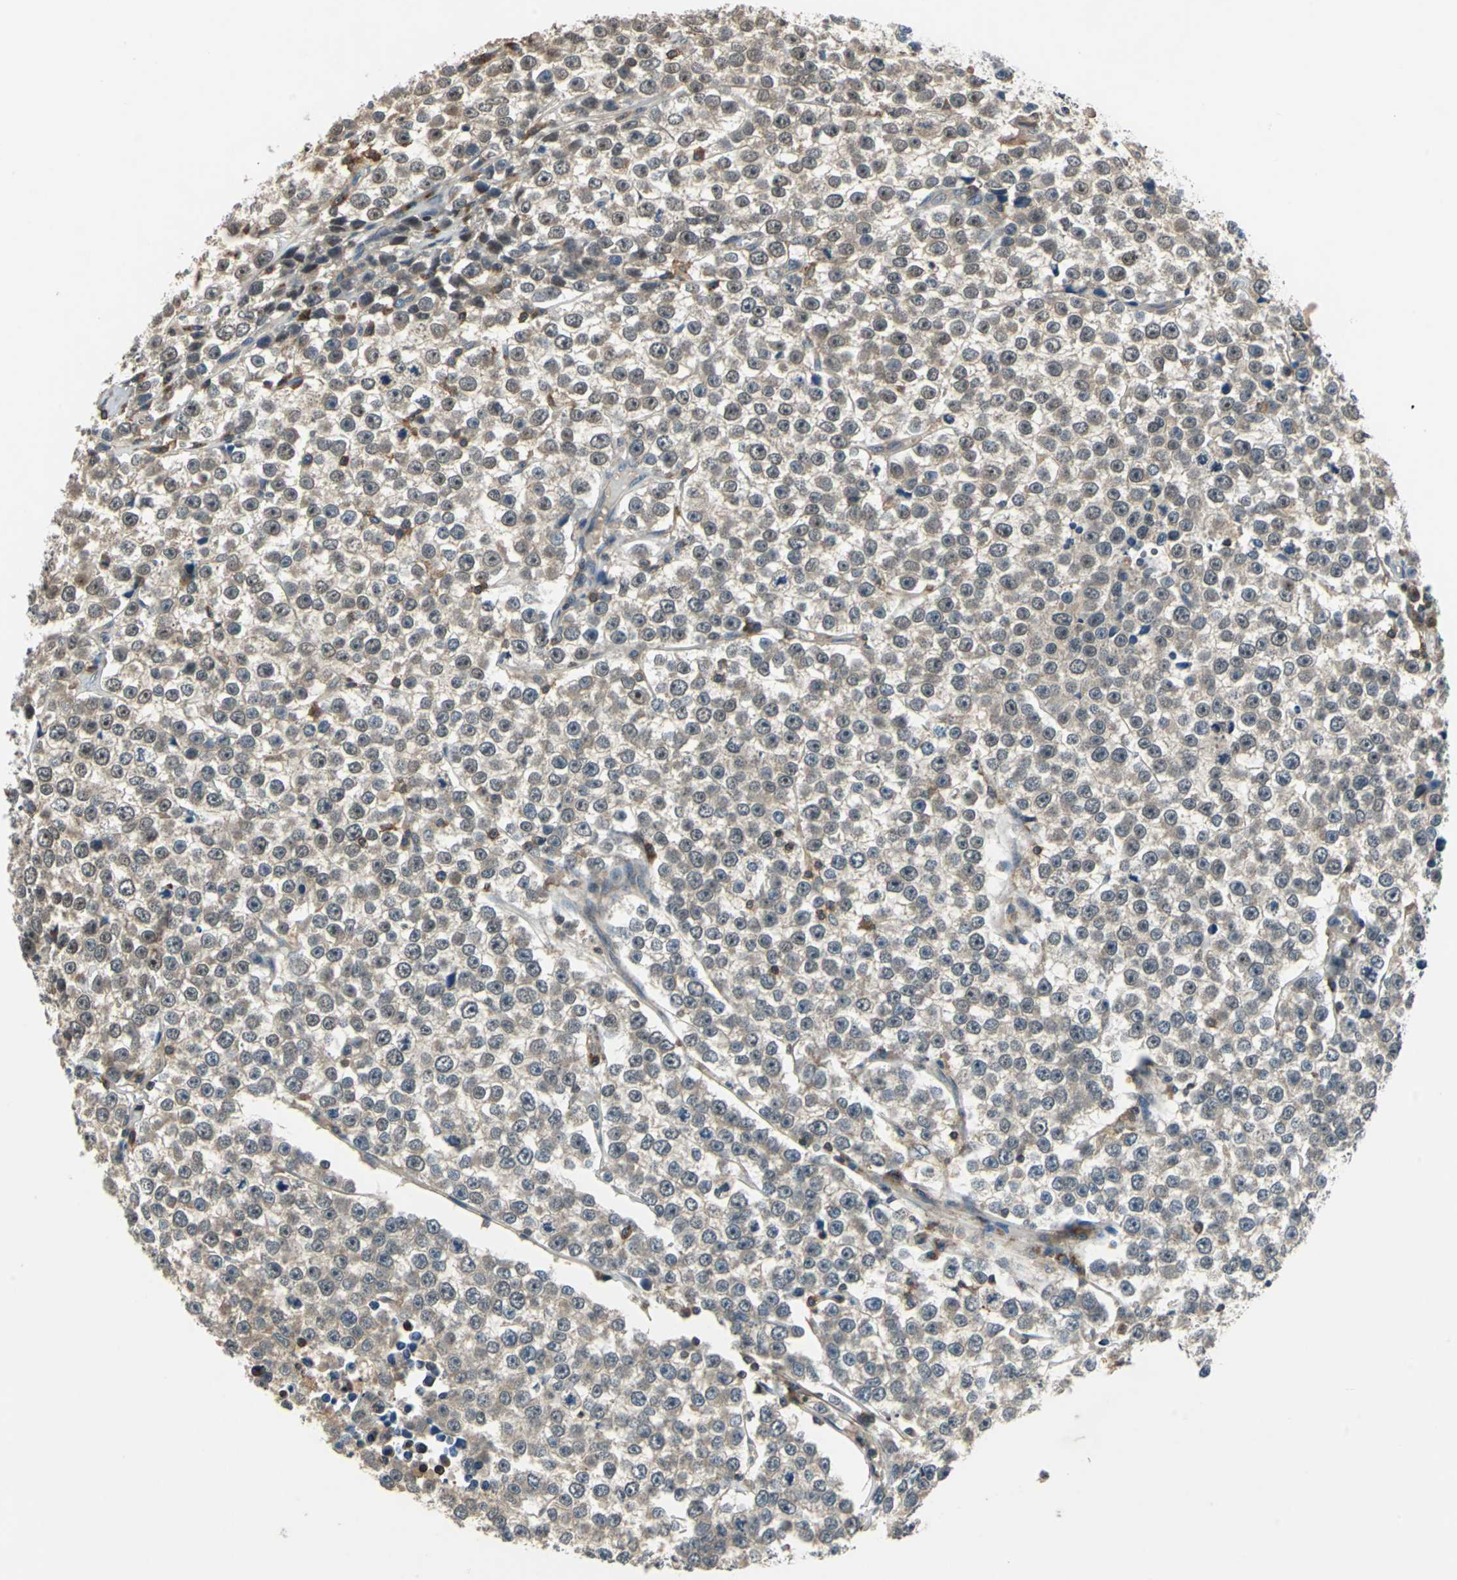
{"staining": {"intensity": "weak", "quantity": ">75%", "location": "cytoplasmic/membranous"}, "tissue": "testis cancer", "cell_type": "Tumor cells", "image_type": "cancer", "snomed": [{"axis": "morphology", "description": "Seminoma, NOS"}, {"axis": "morphology", "description": "Carcinoma, Embryonal, NOS"}, {"axis": "topography", "description": "Testis"}], "caption": "Immunohistochemical staining of testis cancer (seminoma) reveals low levels of weak cytoplasmic/membranous staining in approximately >75% of tumor cells.", "gene": "SLC19A2", "patient": {"sex": "male", "age": 52}}